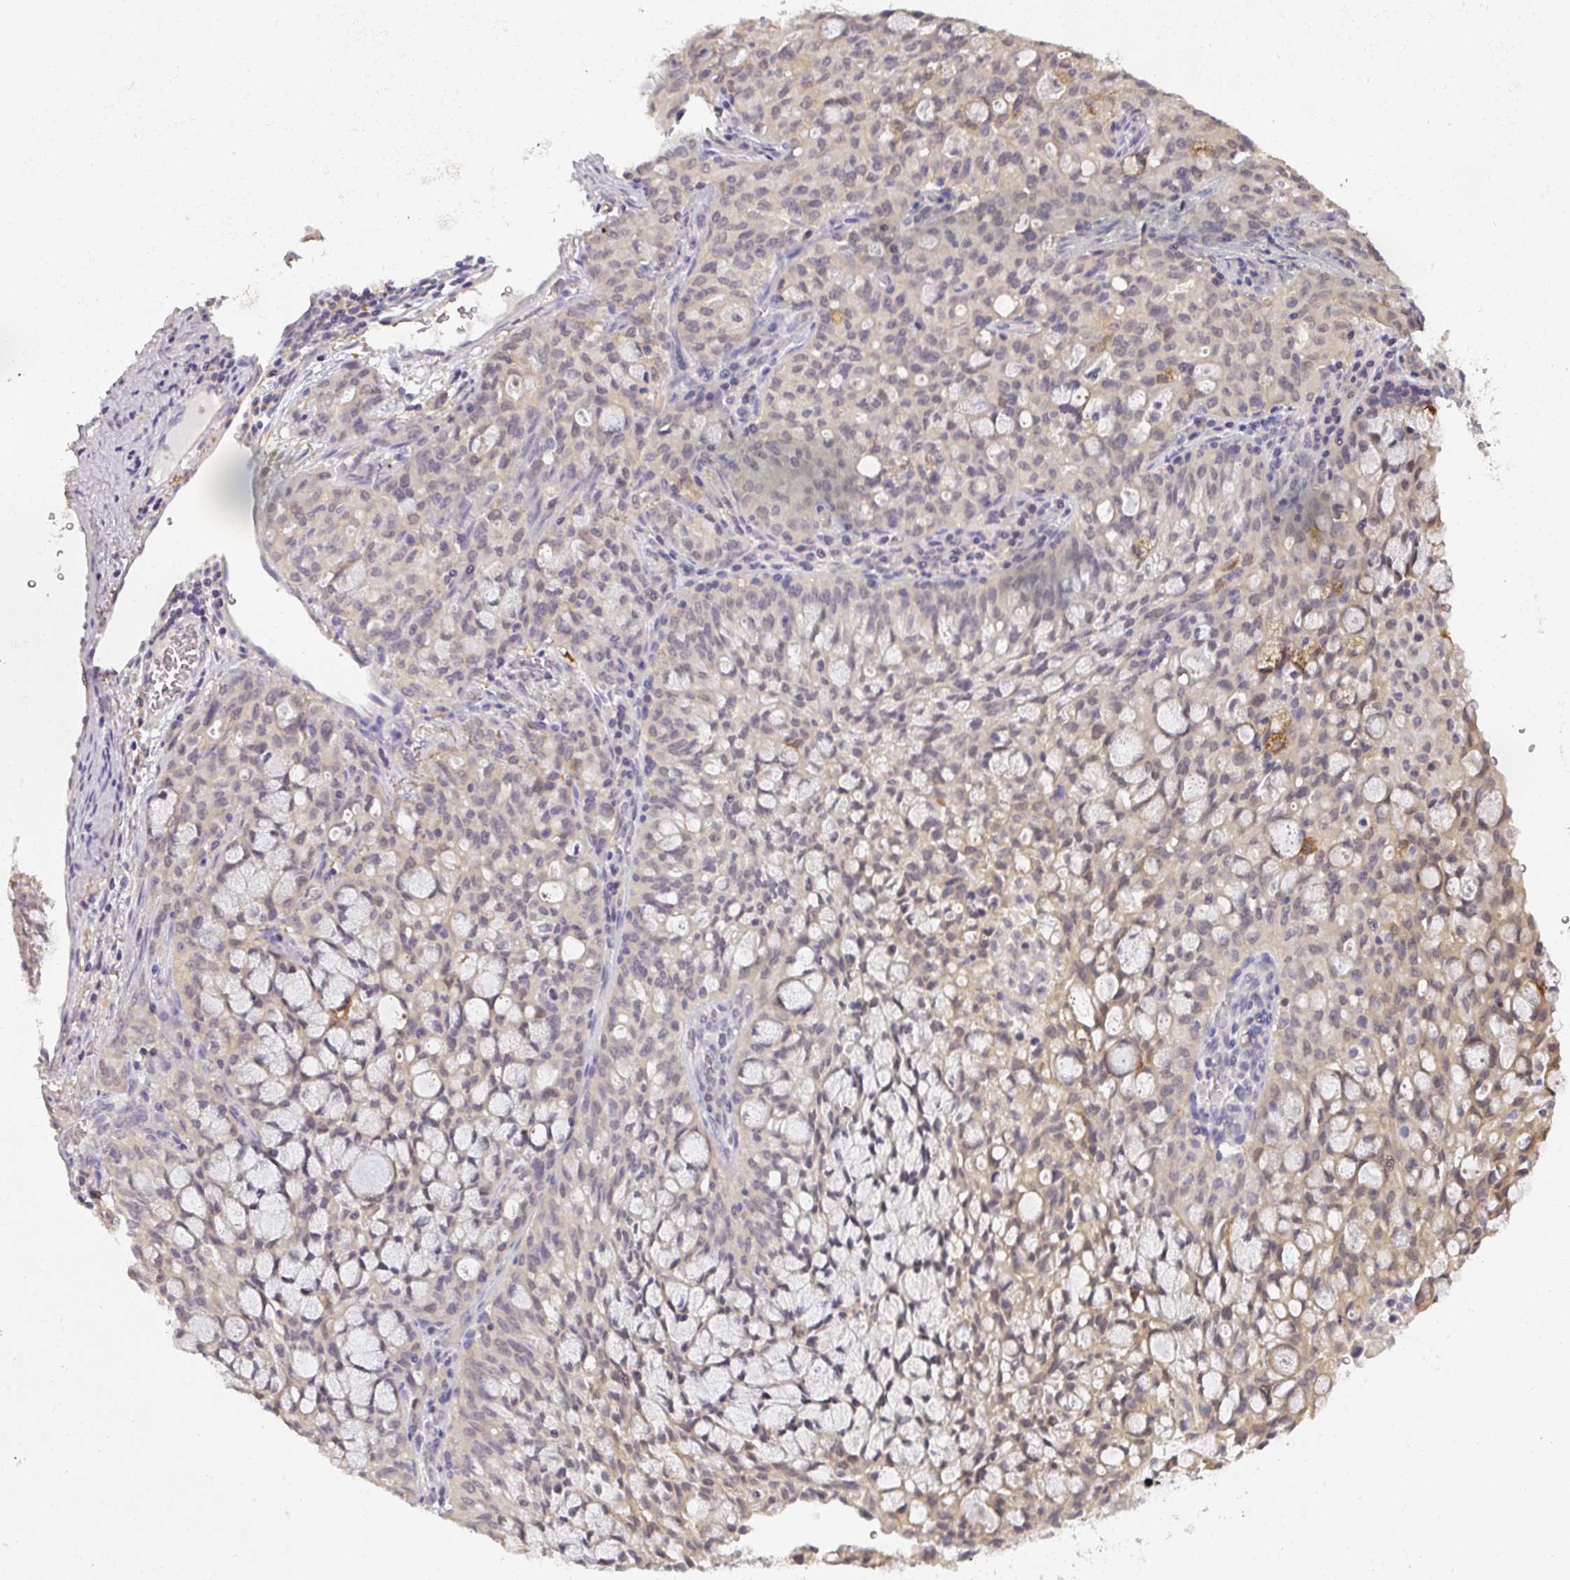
{"staining": {"intensity": "weak", "quantity": "25%-75%", "location": "cytoplasmic/membranous,nuclear"}, "tissue": "lung cancer", "cell_type": "Tumor cells", "image_type": "cancer", "snomed": [{"axis": "morphology", "description": "Adenocarcinoma, NOS"}, {"axis": "topography", "description": "Lung"}], "caption": "Weak cytoplasmic/membranous and nuclear protein positivity is identified in about 25%-75% of tumor cells in lung adenocarcinoma.", "gene": "FOXN4", "patient": {"sex": "female", "age": 44}}